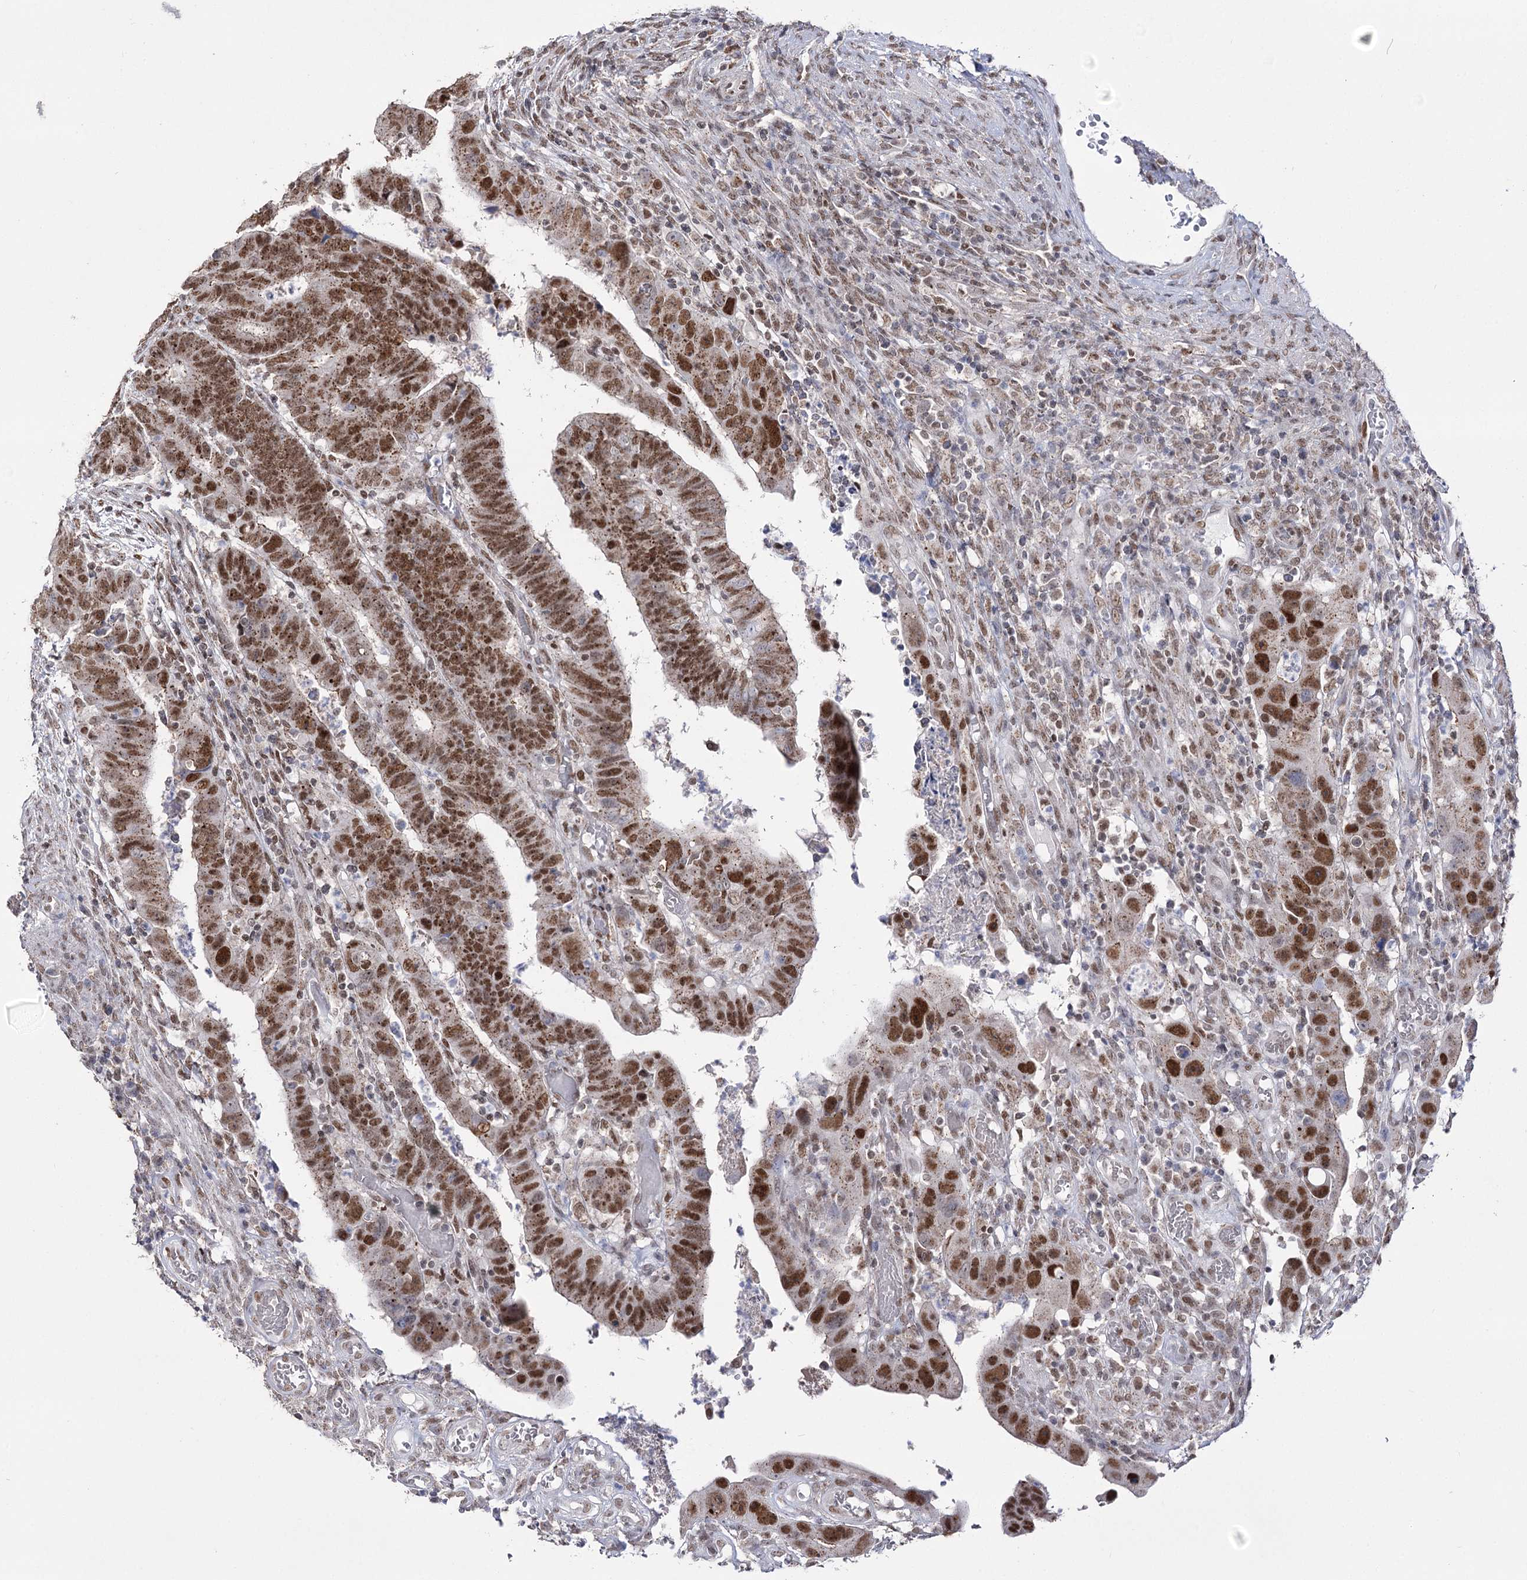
{"staining": {"intensity": "moderate", "quantity": ">75%", "location": "cytoplasmic/membranous,nuclear"}, "tissue": "colorectal cancer", "cell_type": "Tumor cells", "image_type": "cancer", "snomed": [{"axis": "morphology", "description": "Normal tissue, NOS"}, {"axis": "morphology", "description": "Adenocarcinoma, NOS"}, {"axis": "topography", "description": "Rectum"}], "caption": "Protein expression analysis of adenocarcinoma (colorectal) exhibits moderate cytoplasmic/membranous and nuclear staining in about >75% of tumor cells. (DAB = brown stain, brightfield microscopy at high magnification).", "gene": "VGLL4", "patient": {"sex": "female", "age": 65}}